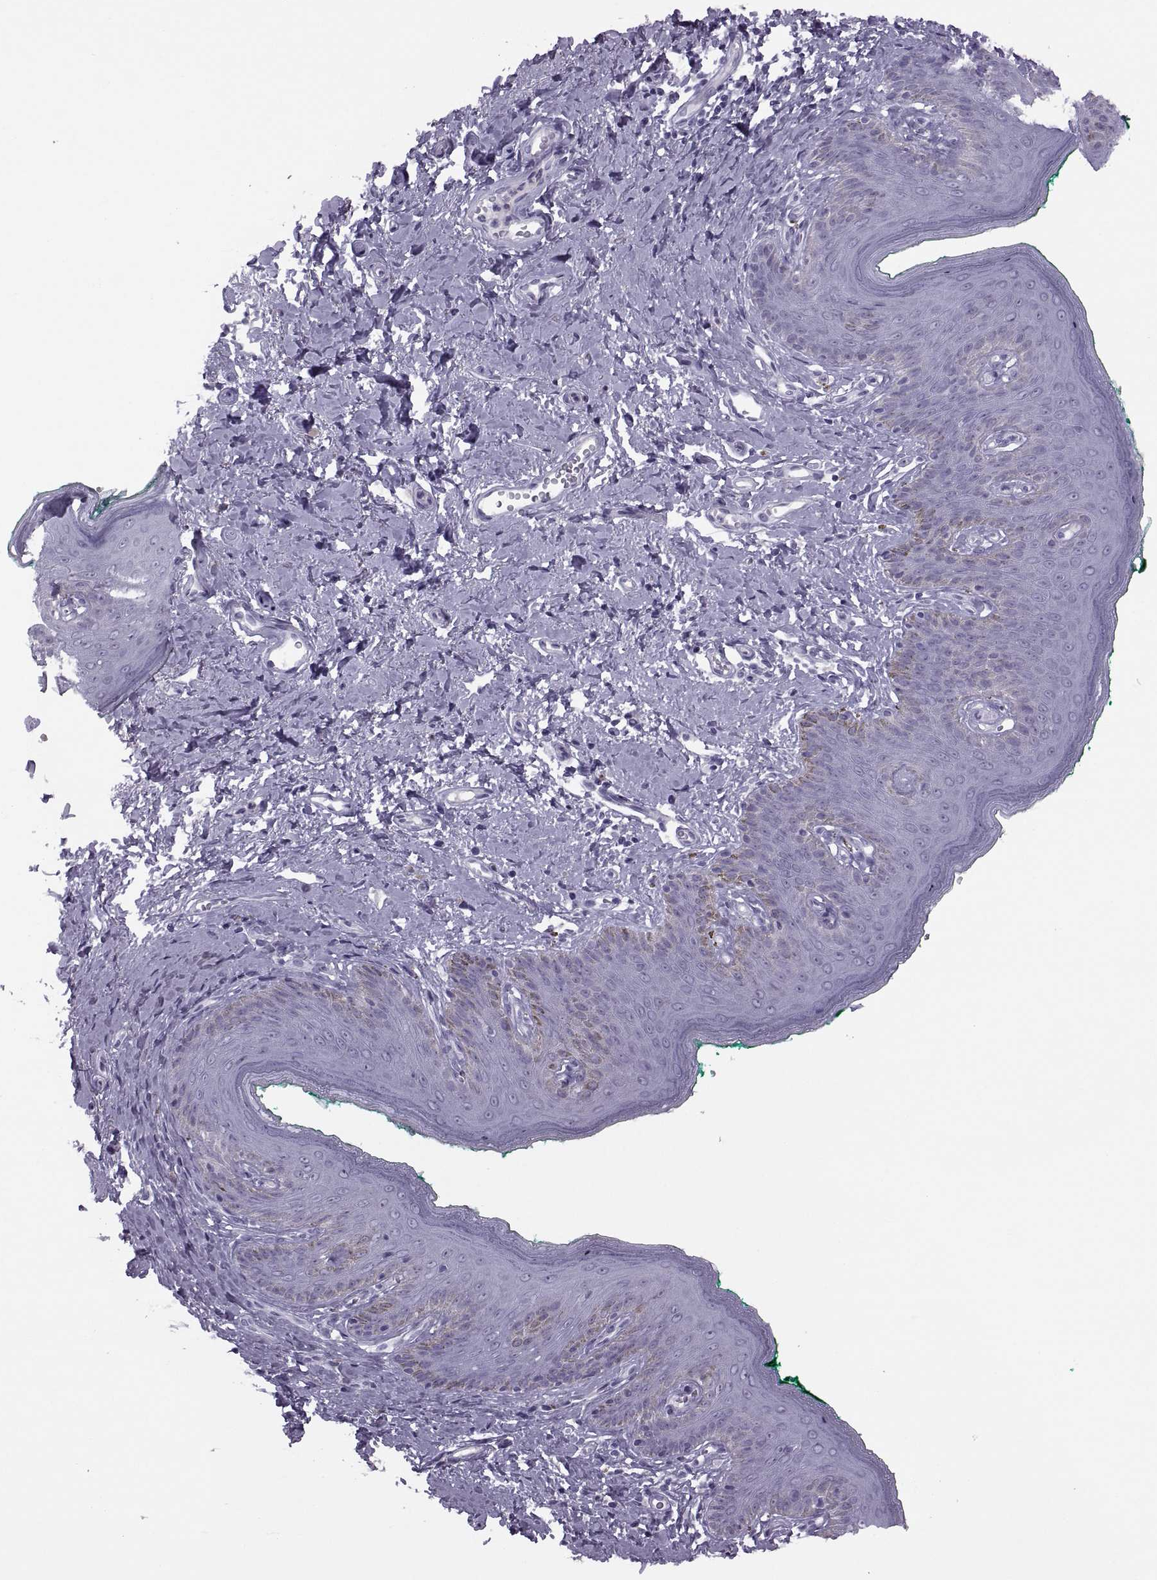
{"staining": {"intensity": "negative", "quantity": "none", "location": "none"}, "tissue": "skin", "cell_type": "Epidermal cells", "image_type": "normal", "snomed": [{"axis": "morphology", "description": "Normal tissue, NOS"}, {"axis": "topography", "description": "Vulva"}], "caption": "Immunohistochemistry photomicrograph of normal skin stained for a protein (brown), which exhibits no staining in epidermal cells. The staining was performed using DAB to visualize the protein expression in brown, while the nuclei were stained in blue with hematoxylin (Magnification: 20x).", "gene": "FAM24A", "patient": {"sex": "female", "age": 66}}